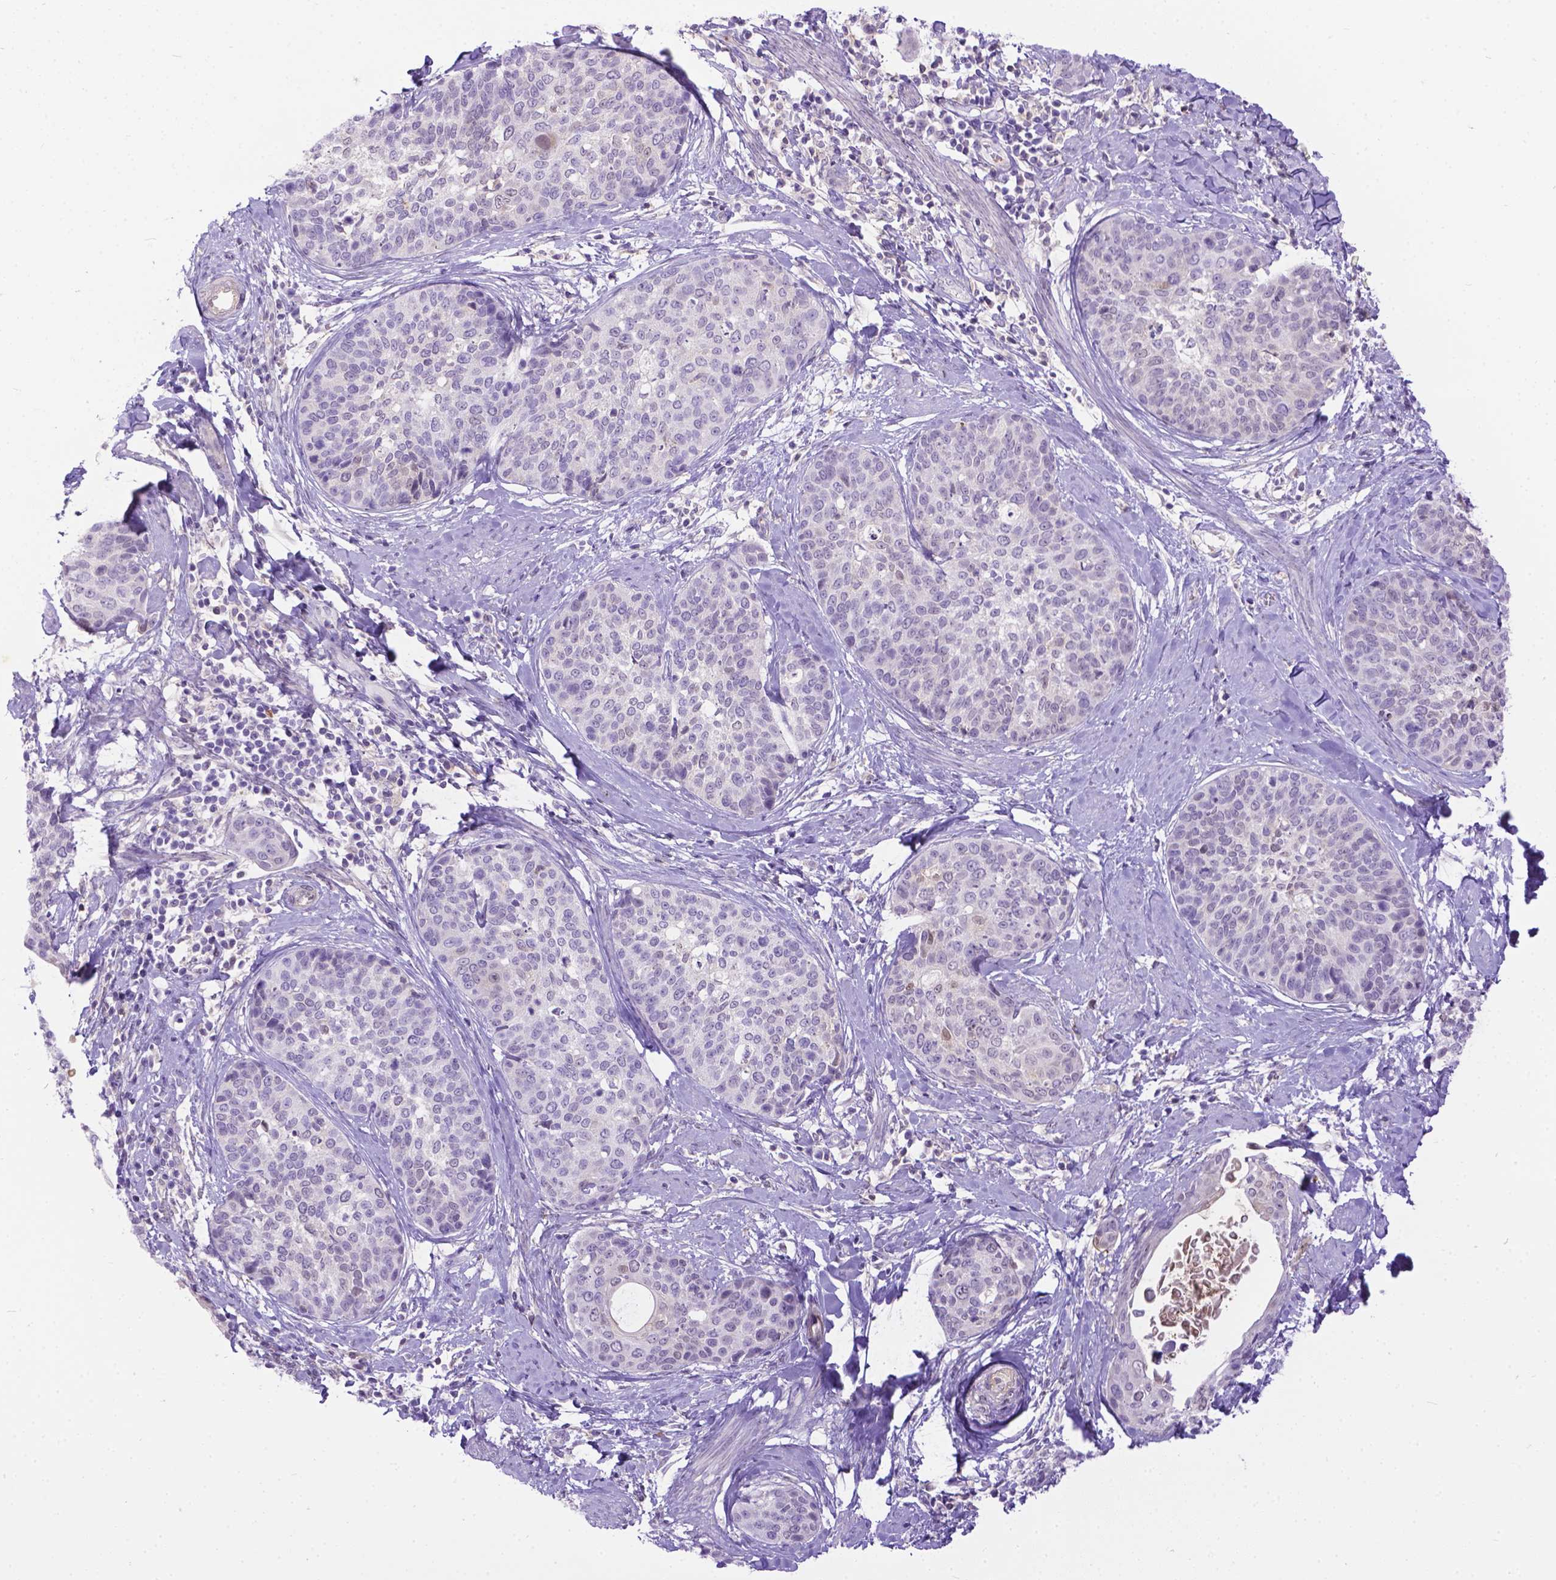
{"staining": {"intensity": "weak", "quantity": "<25%", "location": "nuclear"}, "tissue": "cervical cancer", "cell_type": "Tumor cells", "image_type": "cancer", "snomed": [{"axis": "morphology", "description": "Squamous cell carcinoma, NOS"}, {"axis": "topography", "description": "Cervix"}], "caption": "Cervical squamous cell carcinoma stained for a protein using immunohistochemistry (IHC) shows no expression tumor cells.", "gene": "TMEM169", "patient": {"sex": "female", "age": 69}}